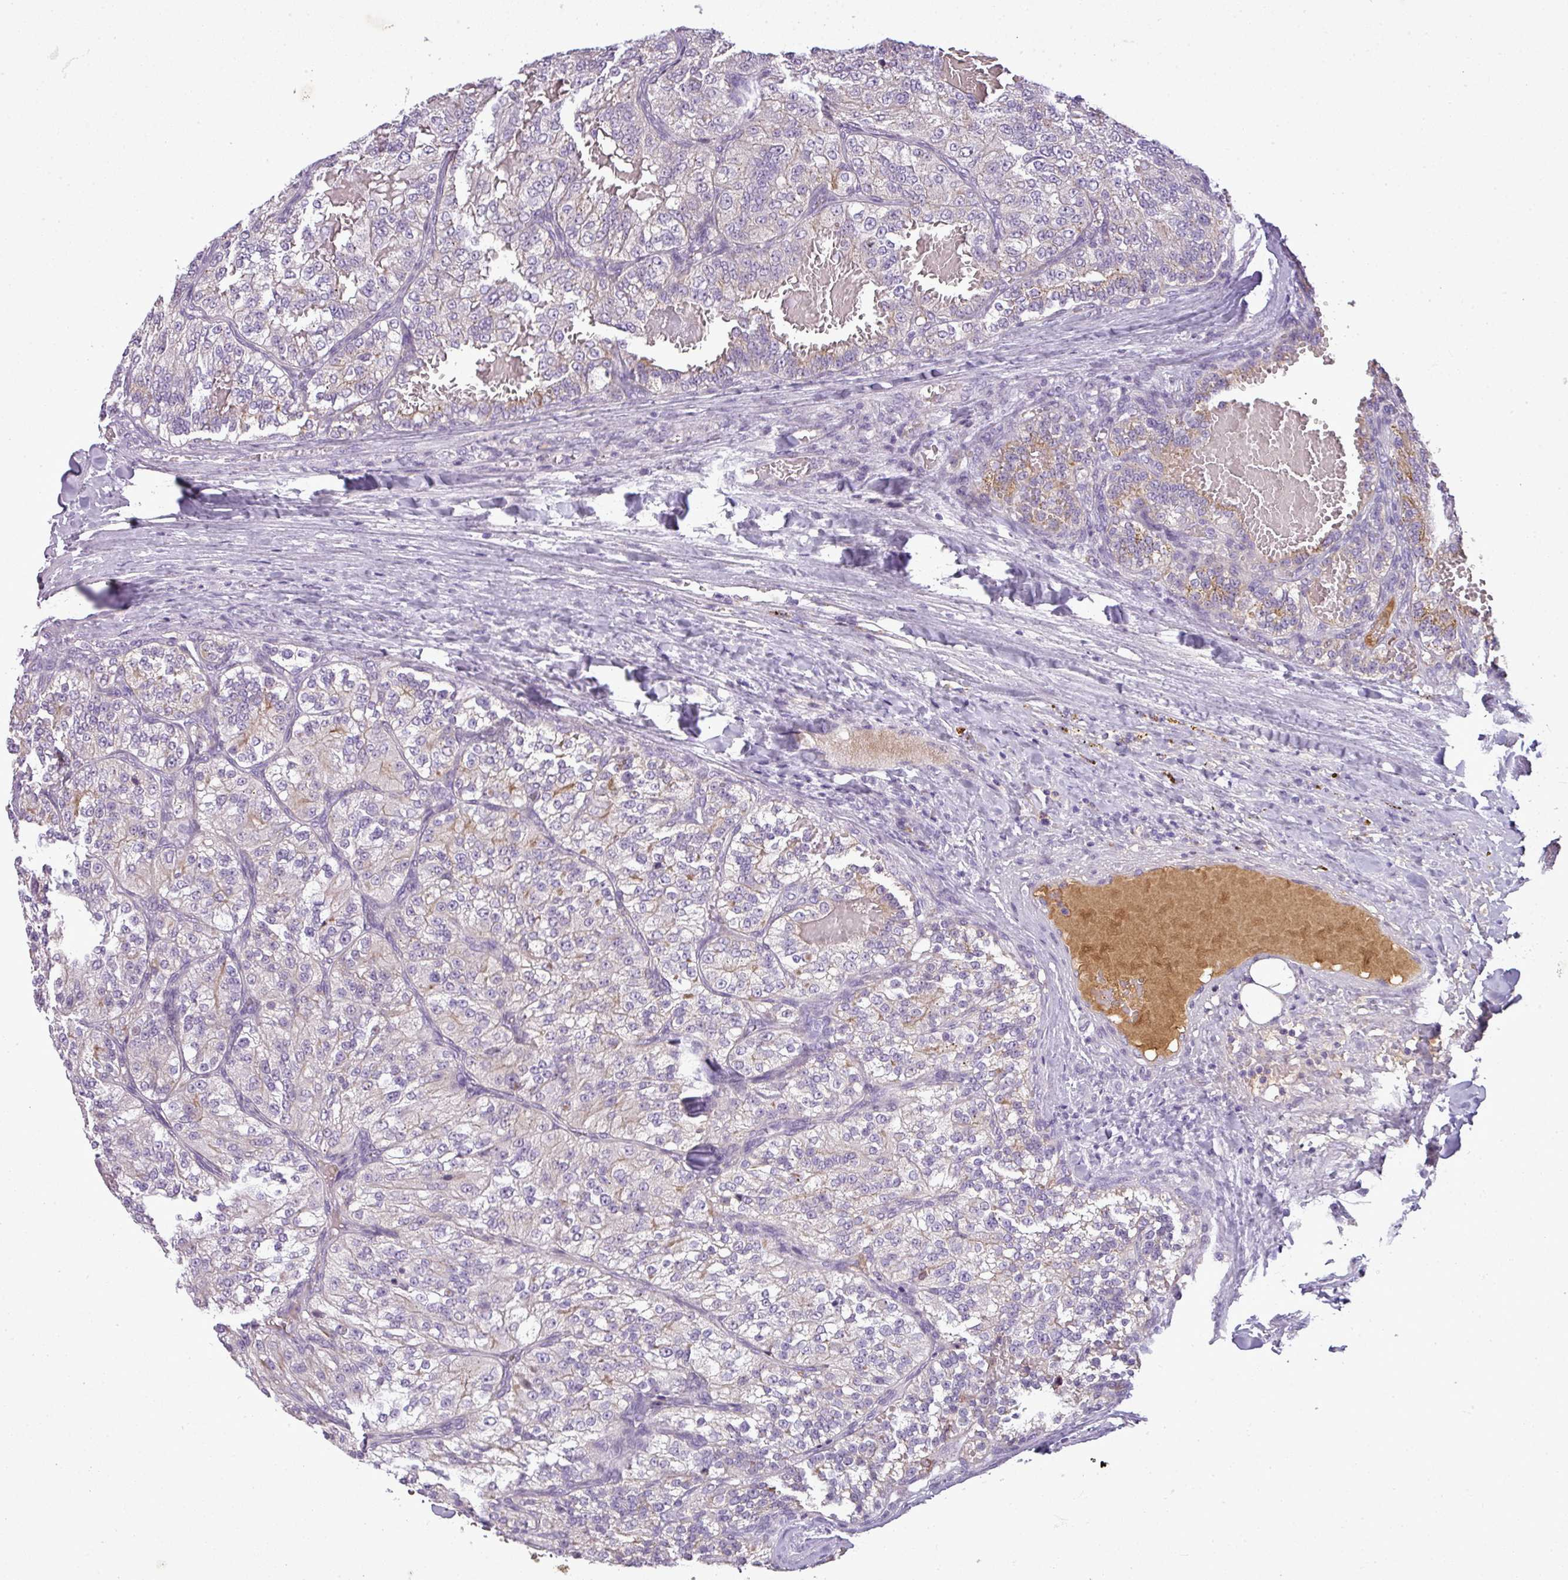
{"staining": {"intensity": "weak", "quantity": "<25%", "location": "cytoplasmic/membranous"}, "tissue": "renal cancer", "cell_type": "Tumor cells", "image_type": "cancer", "snomed": [{"axis": "morphology", "description": "Adenocarcinoma, NOS"}, {"axis": "topography", "description": "Kidney"}], "caption": "DAB immunohistochemical staining of renal cancer shows no significant expression in tumor cells.", "gene": "C4B", "patient": {"sex": "female", "age": 63}}